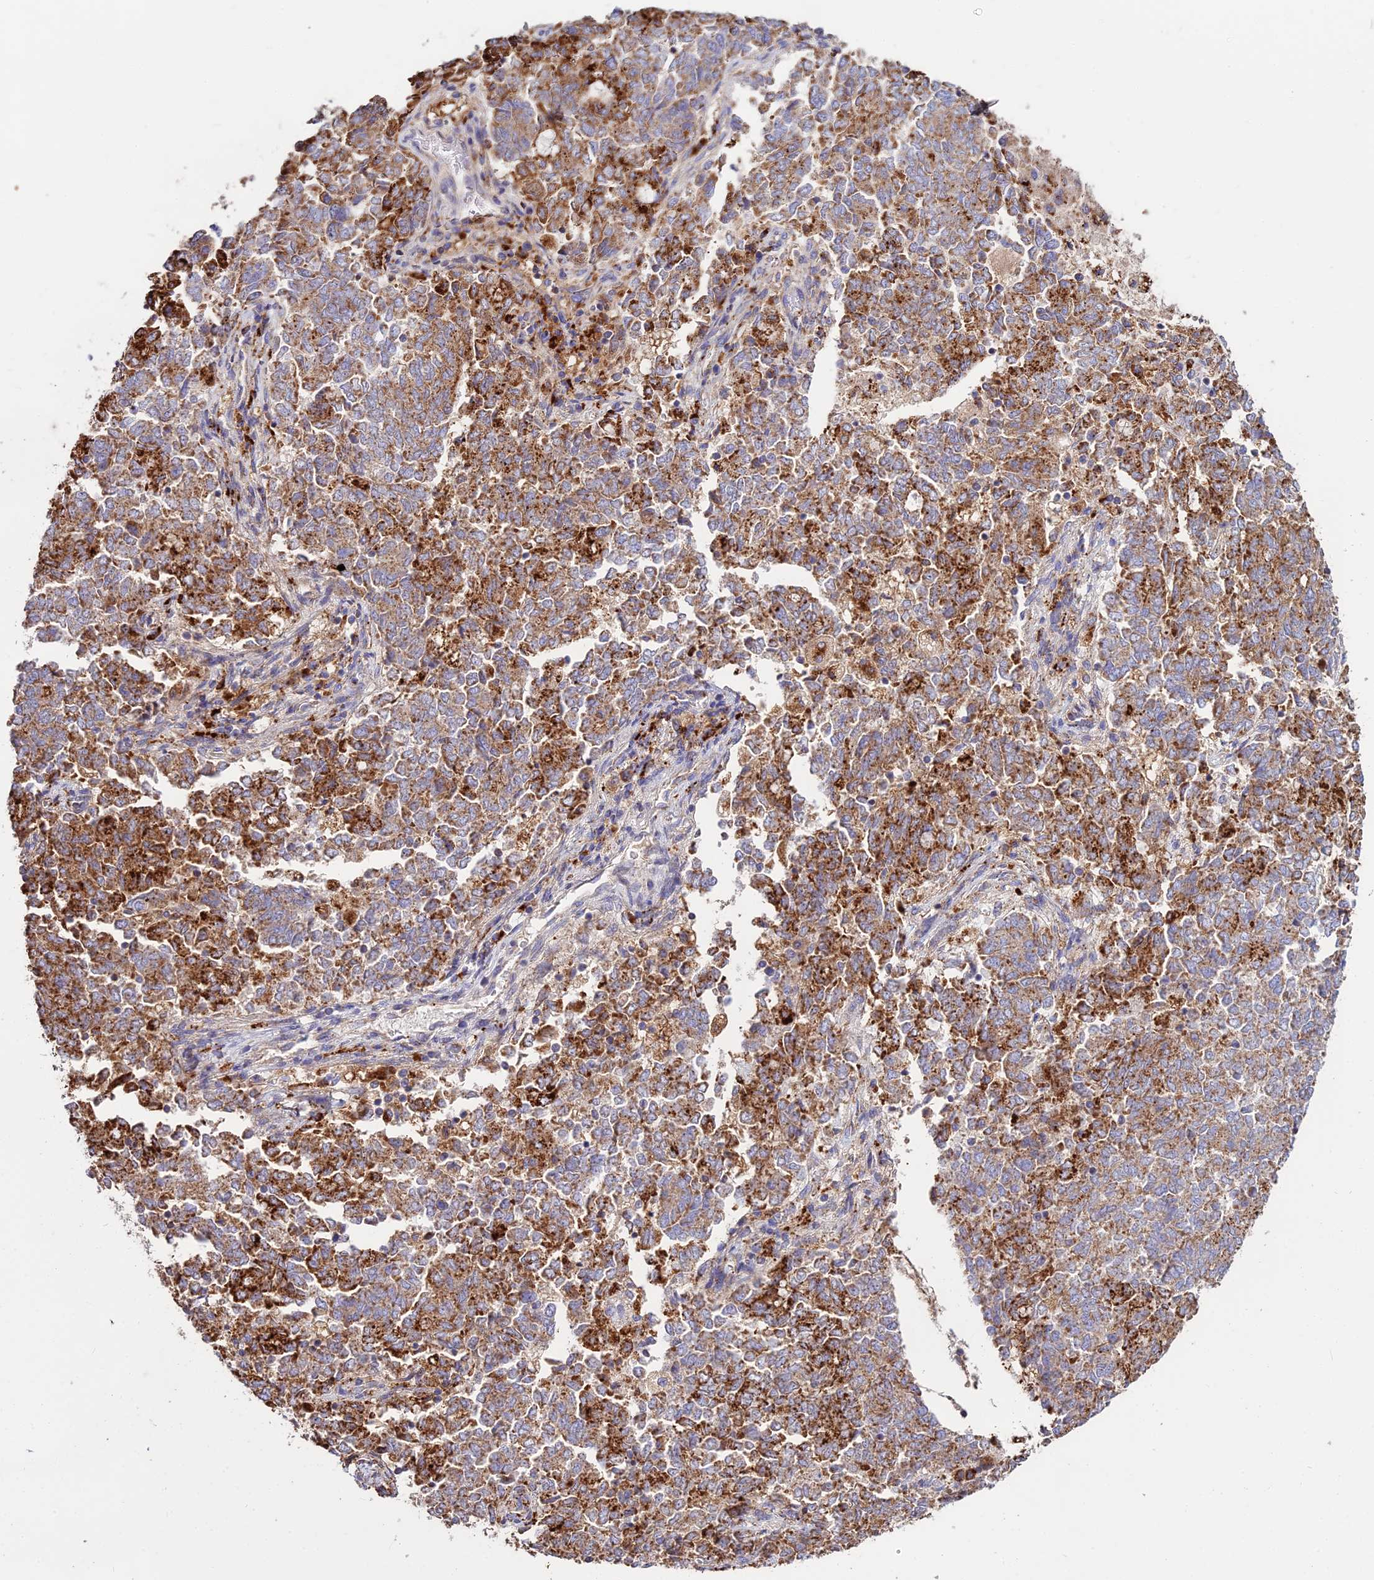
{"staining": {"intensity": "moderate", "quantity": ">75%", "location": "cytoplasmic/membranous"}, "tissue": "endometrial cancer", "cell_type": "Tumor cells", "image_type": "cancer", "snomed": [{"axis": "morphology", "description": "Adenocarcinoma, NOS"}, {"axis": "topography", "description": "Endometrium"}], "caption": "The photomicrograph displays immunohistochemical staining of endometrial cancer (adenocarcinoma). There is moderate cytoplasmic/membranous expression is present in about >75% of tumor cells. (DAB (3,3'-diaminobenzidine) IHC, brown staining for protein, blue staining for nuclei).", "gene": "PNLIPRP3", "patient": {"sex": "female", "age": 80}}